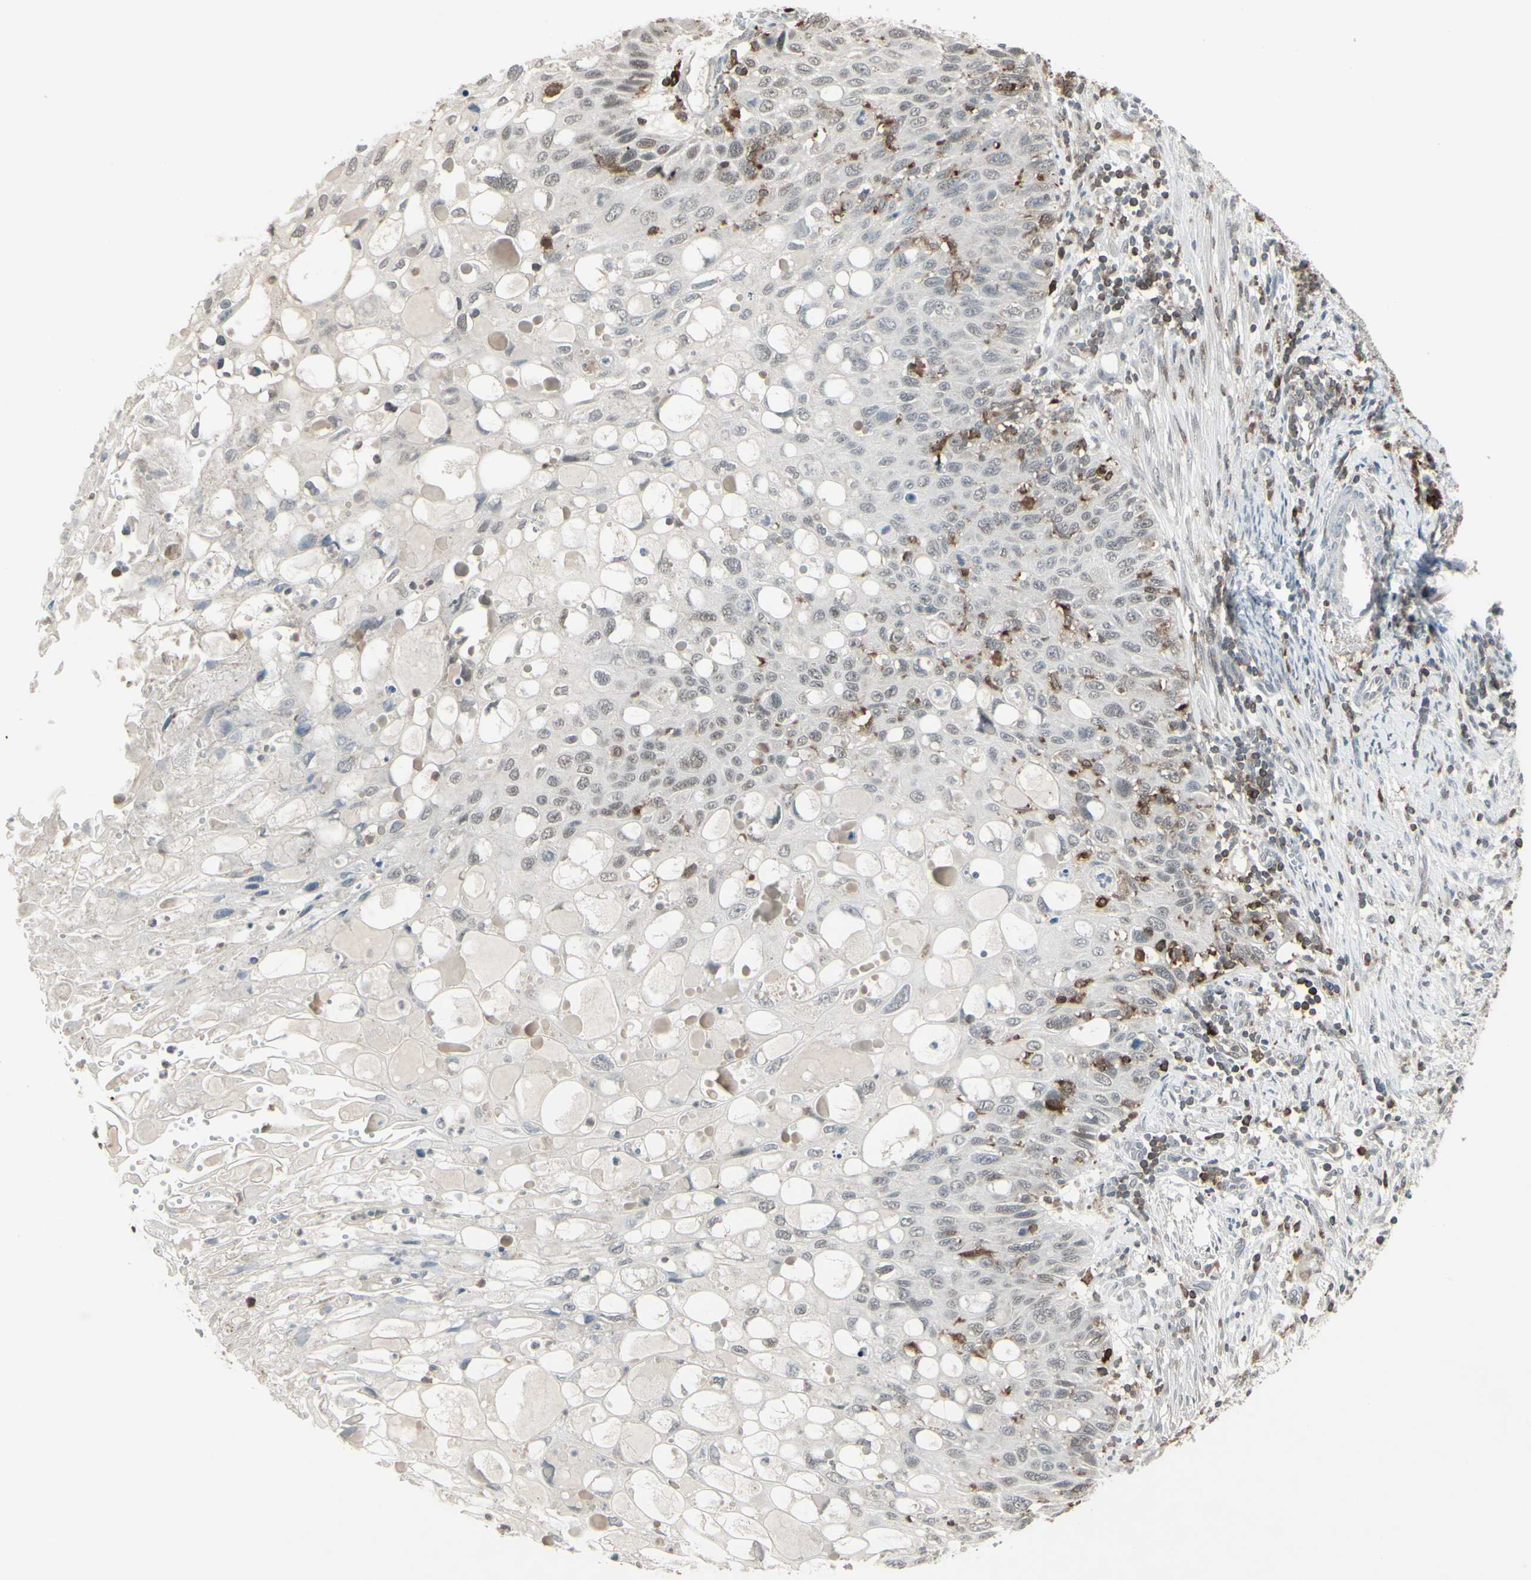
{"staining": {"intensity": "negative", "quantity": "none", "location": "none"}, "tissue": "cervical cancer", "cell_type": "Tumor cells", "image_type": "cancer", "snomed": [{"axis": "morphology", "description": "Squamous cell carcinoma, NOS"}, {"axis": "topography", "description": "Cervix"}], "caption": "Immunohistochemical staining of human squamous cell carcinoma (cervical) exhibits no significant positivity in tumor cells. (Stains: DAB (3,3'-diaminobenzidine) immunohistochemistry with hematoxylin counter stain, Microscopy: brightfield microscopy at high magnification).", "gene": "SAMSN1", "patient": {"sex": "female", "age": 70}}